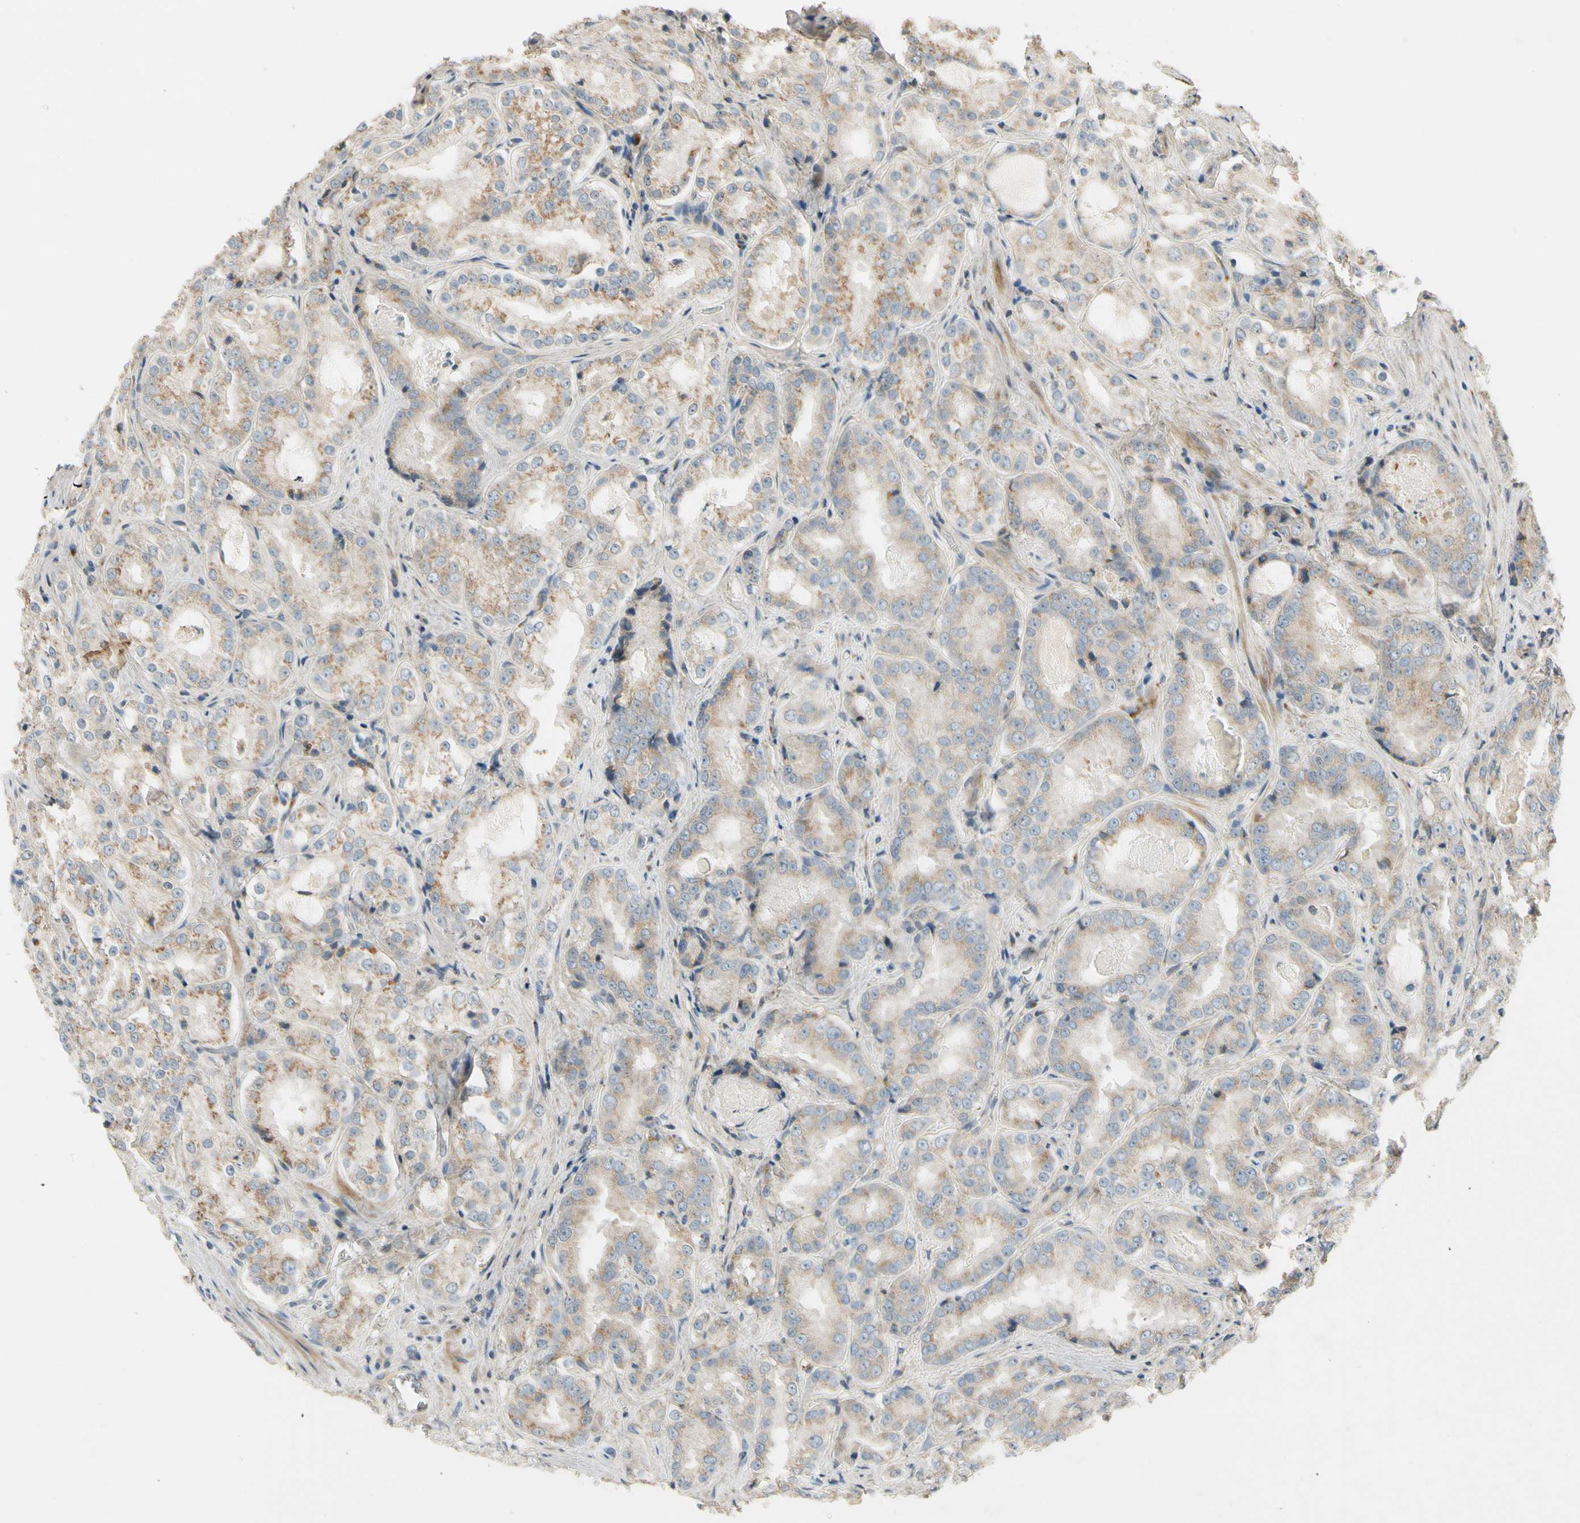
{"staining": {"intensity": "moderate", "quantity": ">75%", "location": "cytoplasmic/membranous"}, "tissue": "prostate cancer", "cell_type": "Tumor cells", "image_type": "cancer", "snomed": [{"axis": "morphology", "description": "Adenocarcinoma, High grade"}, {"axis": "topography", "description": "Prostate"}], "caption": "High-magnification brightfield microscopy of high-grade adenocarcinoma (prostate) stained with DAB (3,3'-diaminobenzidine) (brown) and counterstained with hematoxylin (blue). tumor cells exhibit moderate cytoplasmic/membranous staining is present in about>75% of cells.", "gene": "MST1R", "patient": {"sex": "male", "age": 73}}